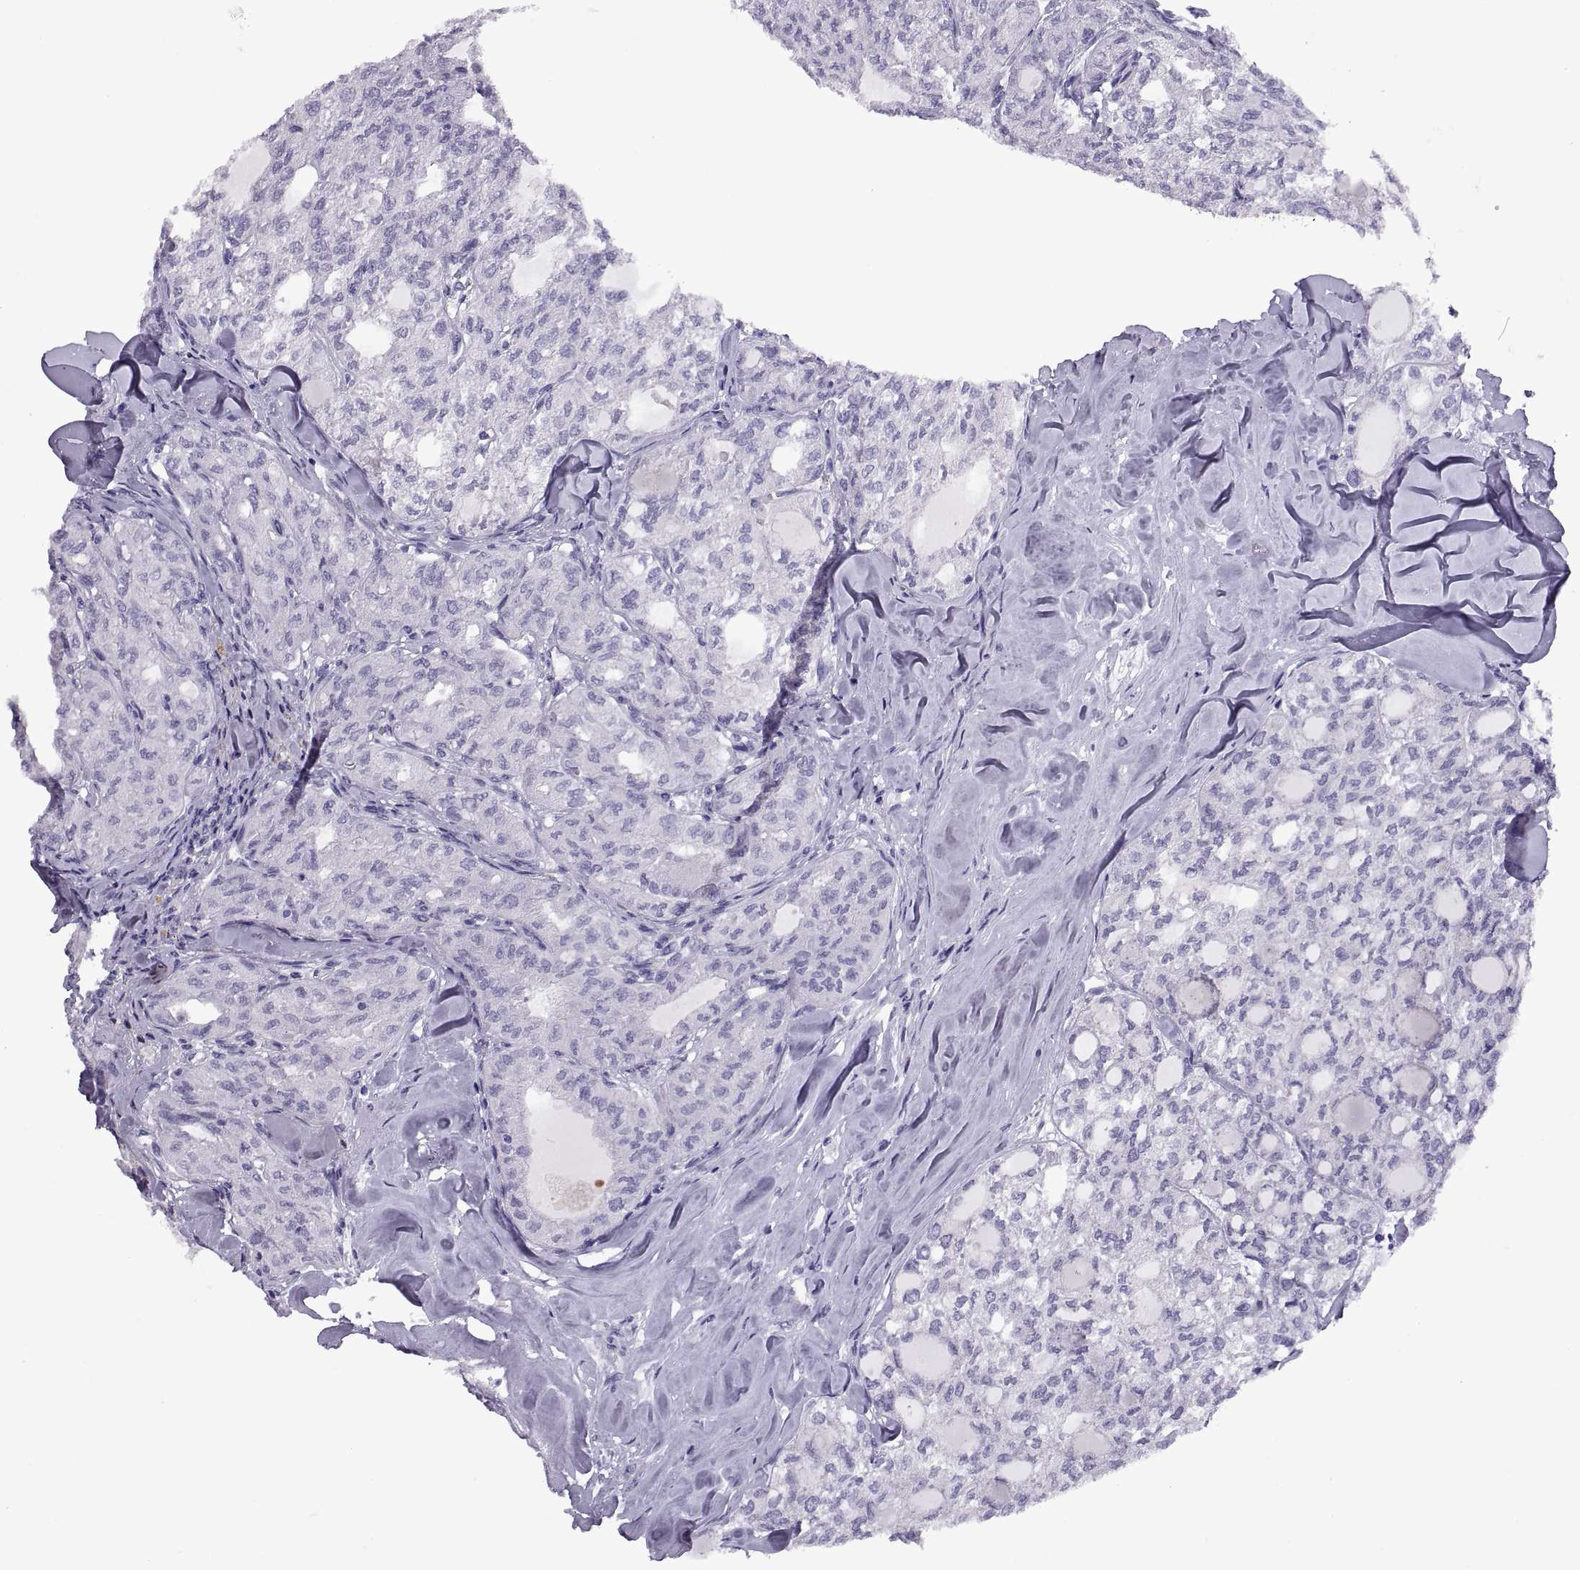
{"staining": {"intensity": "negative", "quantity": "none", "location": "none"}, "tissue": "thyroid cancer", "cell_type": "Tumor cells", "image_type": "cancer", "snomed": [{"axis": "morphology", "description": "Follicular adenoma carcinoma, NOS"}, {"axis": "topography", "description": "Thyroid gland"}], "caption": "Immunohistochemical staining of follicular adenoma carcinoma (thyroid) exhibits no significant positivity in tumor cells.", "gene": "RGS20", "patient": {"sex": "male", "age": 75}}